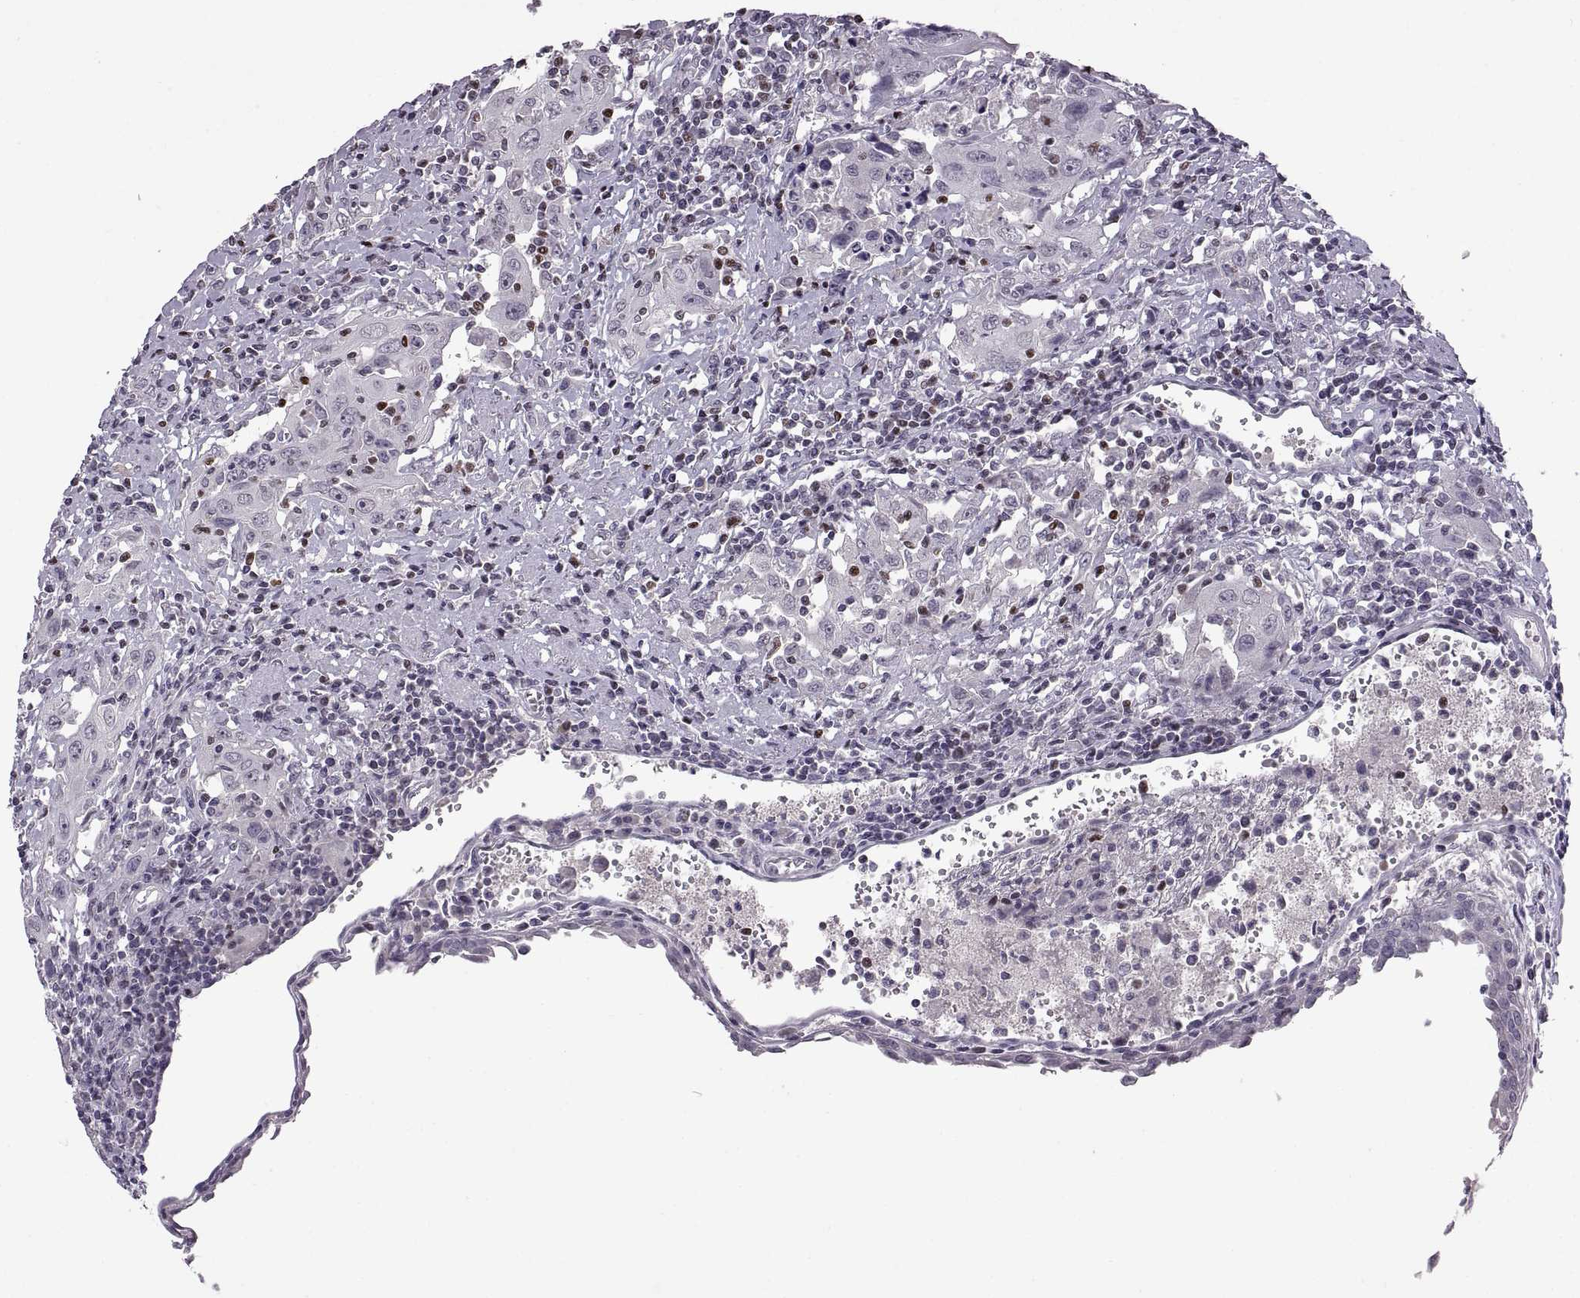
{"staining": {"intensity": "negative", "quantity": "none", "location": "none"}, "tissue": "urothelial cancer", "cell_type": "Tumor cells", "image_type": "cancer", "snomed": [{"axis": "morphology", "description": "Urothelial carcinoma, High grade"}, {"axis": "topography", "description": "Urinary bladder"}], "caption": "Tumor cells show no significant staining in urothelial carcinoma (high-grade).", "gene": "NEK2", "patient": {"sex": "female", "age": 85}}